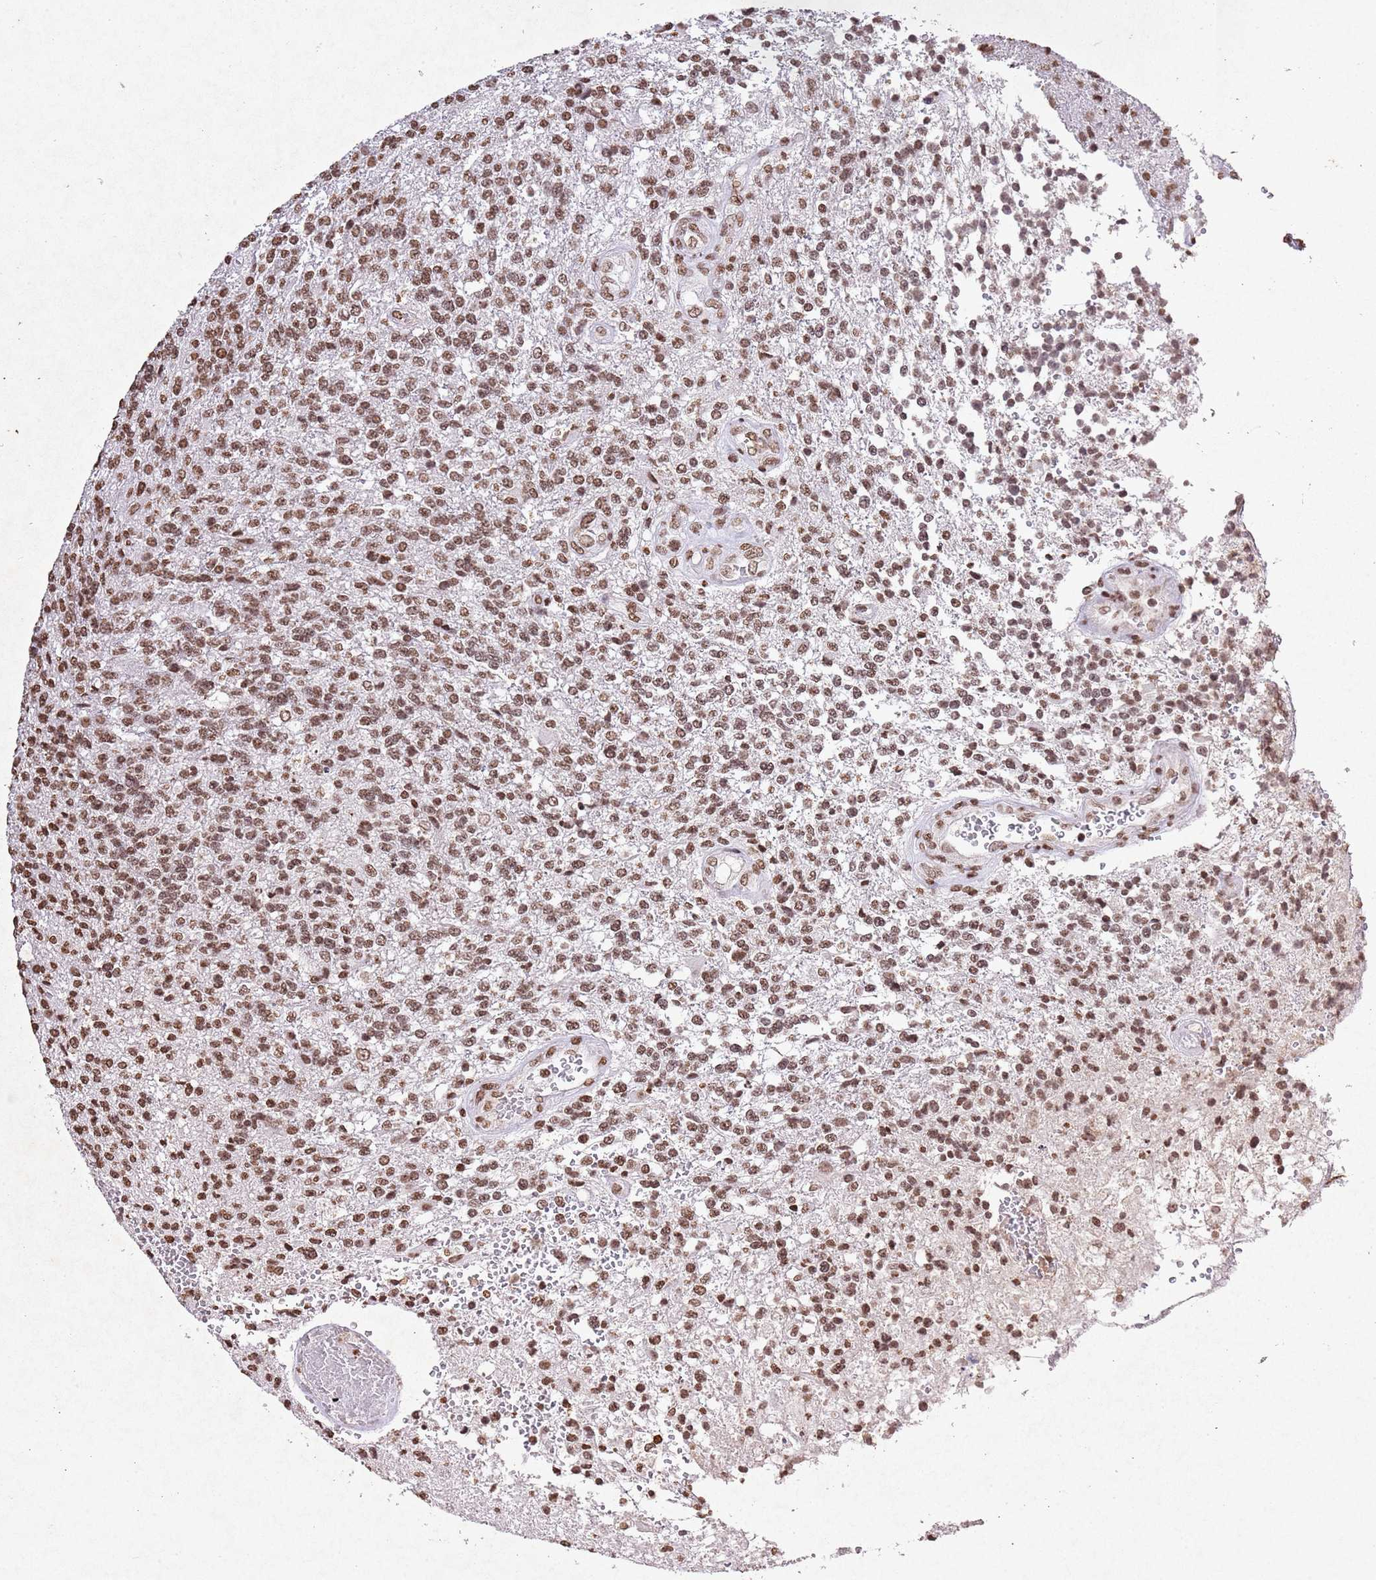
{"staining": {"intensity": "moderate", "quantity": ">75%", "location": "nuclear"}, "tissue": "glioma", "cell_type": "Tumor cells", "image_type": "cancer", "snomed": [{"axis": "morphology", "description": "Glioma, malignant, High grade"}, {"axis": "topography", "description": "Brain"}], "caption": "Malignant high-grade glioma tissue reveals moderate nuclear staining in approximately >75% of tumor cells", "gene": "BMAL1", "patient": {"sex": "male", "age": 56}}